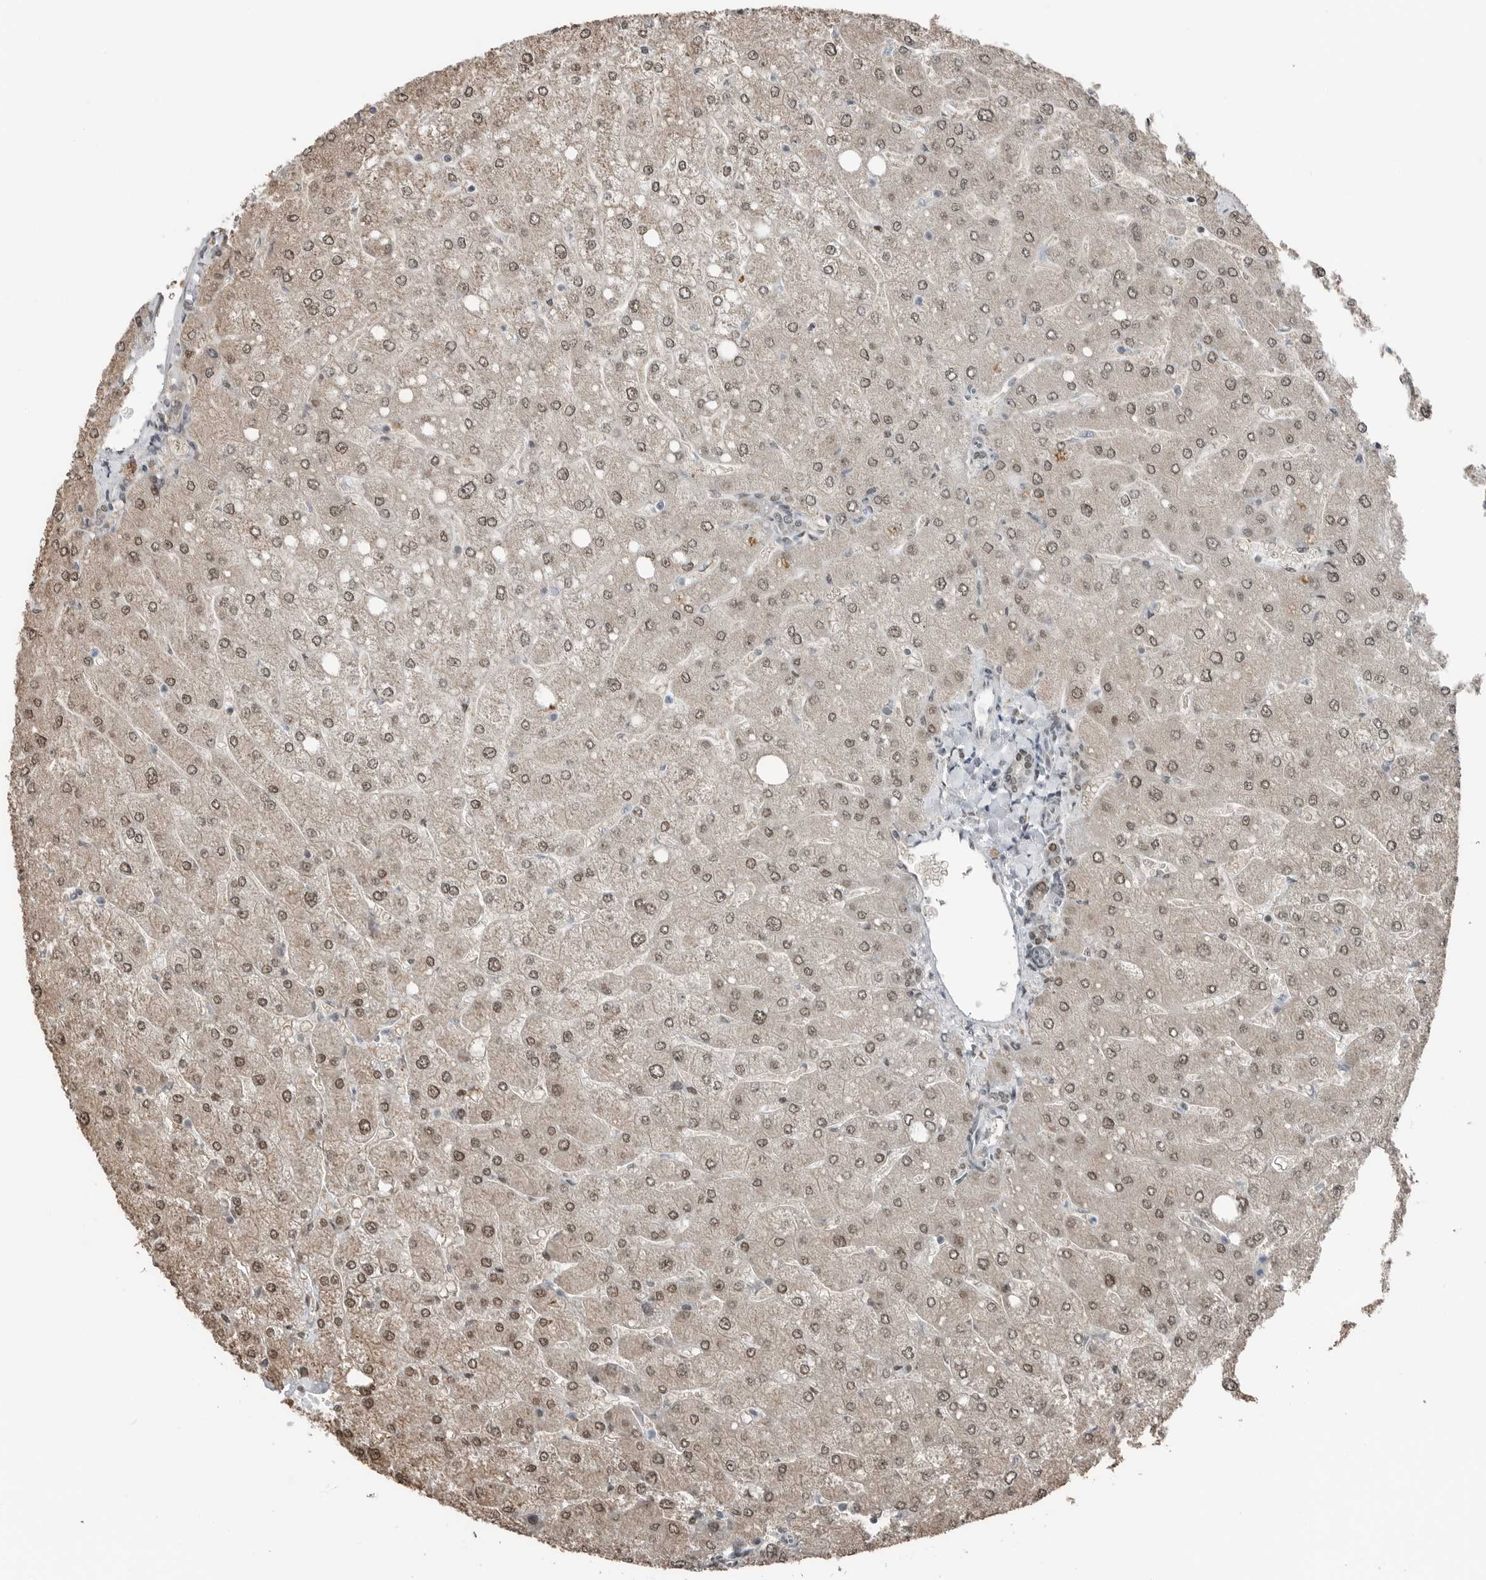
{"staining": {"intensity": "moderate", "quantity": ">75%", "location": "nuclear"}, "tissue": "liver", "cell_type": "Cholangiocytes", "image_type": "normal", "snomed": [{"axis": "morphology", "description": "Normal tissue, NOS"}, {"axis": "topography", "description": "Liver"}], "caption": "An IHC photomicrograph of benign tissue is shown. Protein staining in brown highlights moderate nuclear positivity in liver within cholangiocytes.", "gene": "BLZF1", "patient": {"sex": "male", "age": 55}}